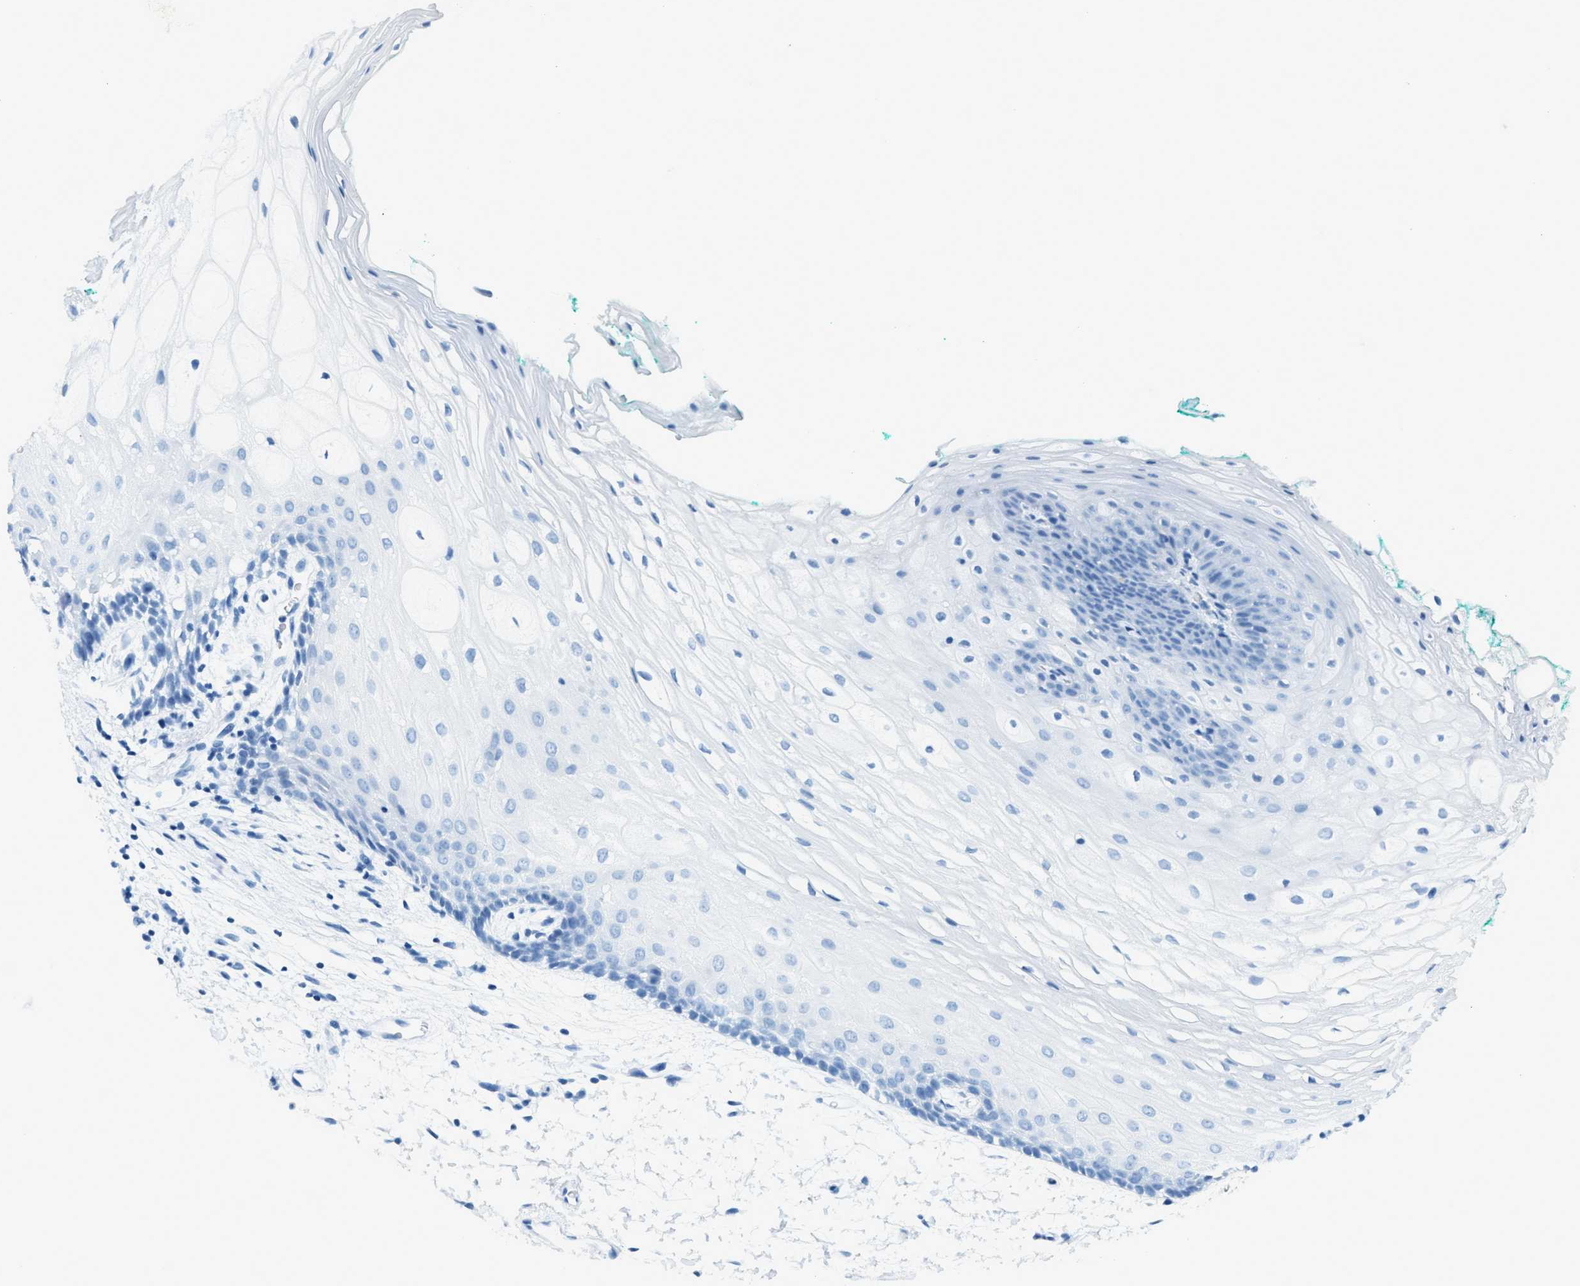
{"staining": {"intensity": "negative", "quantity": "none", "location": "none"}, "tissue": "oral mucosa", "cell_type": "Squamous epithelial cells", "image_type": "normal", "snomed": [{"axis": "morphology", "description": "Normal tissue, NOS"}, {"axis": "topography", "description": "Skeletal muscle"}, {"axis": "topography", "description": "Oral tissue"}, {"axis": "topography", "description": "Peripheral nerve tissue"}], "caption": "DAB (3,3'-diaminobenzidine) immunohistochemical staining of unremarkable oral mucosa exhibits no significant expression in squamous epithelial cells.", "gene": "C21orf62", "patient": {"sex": "female", "age": 84}}